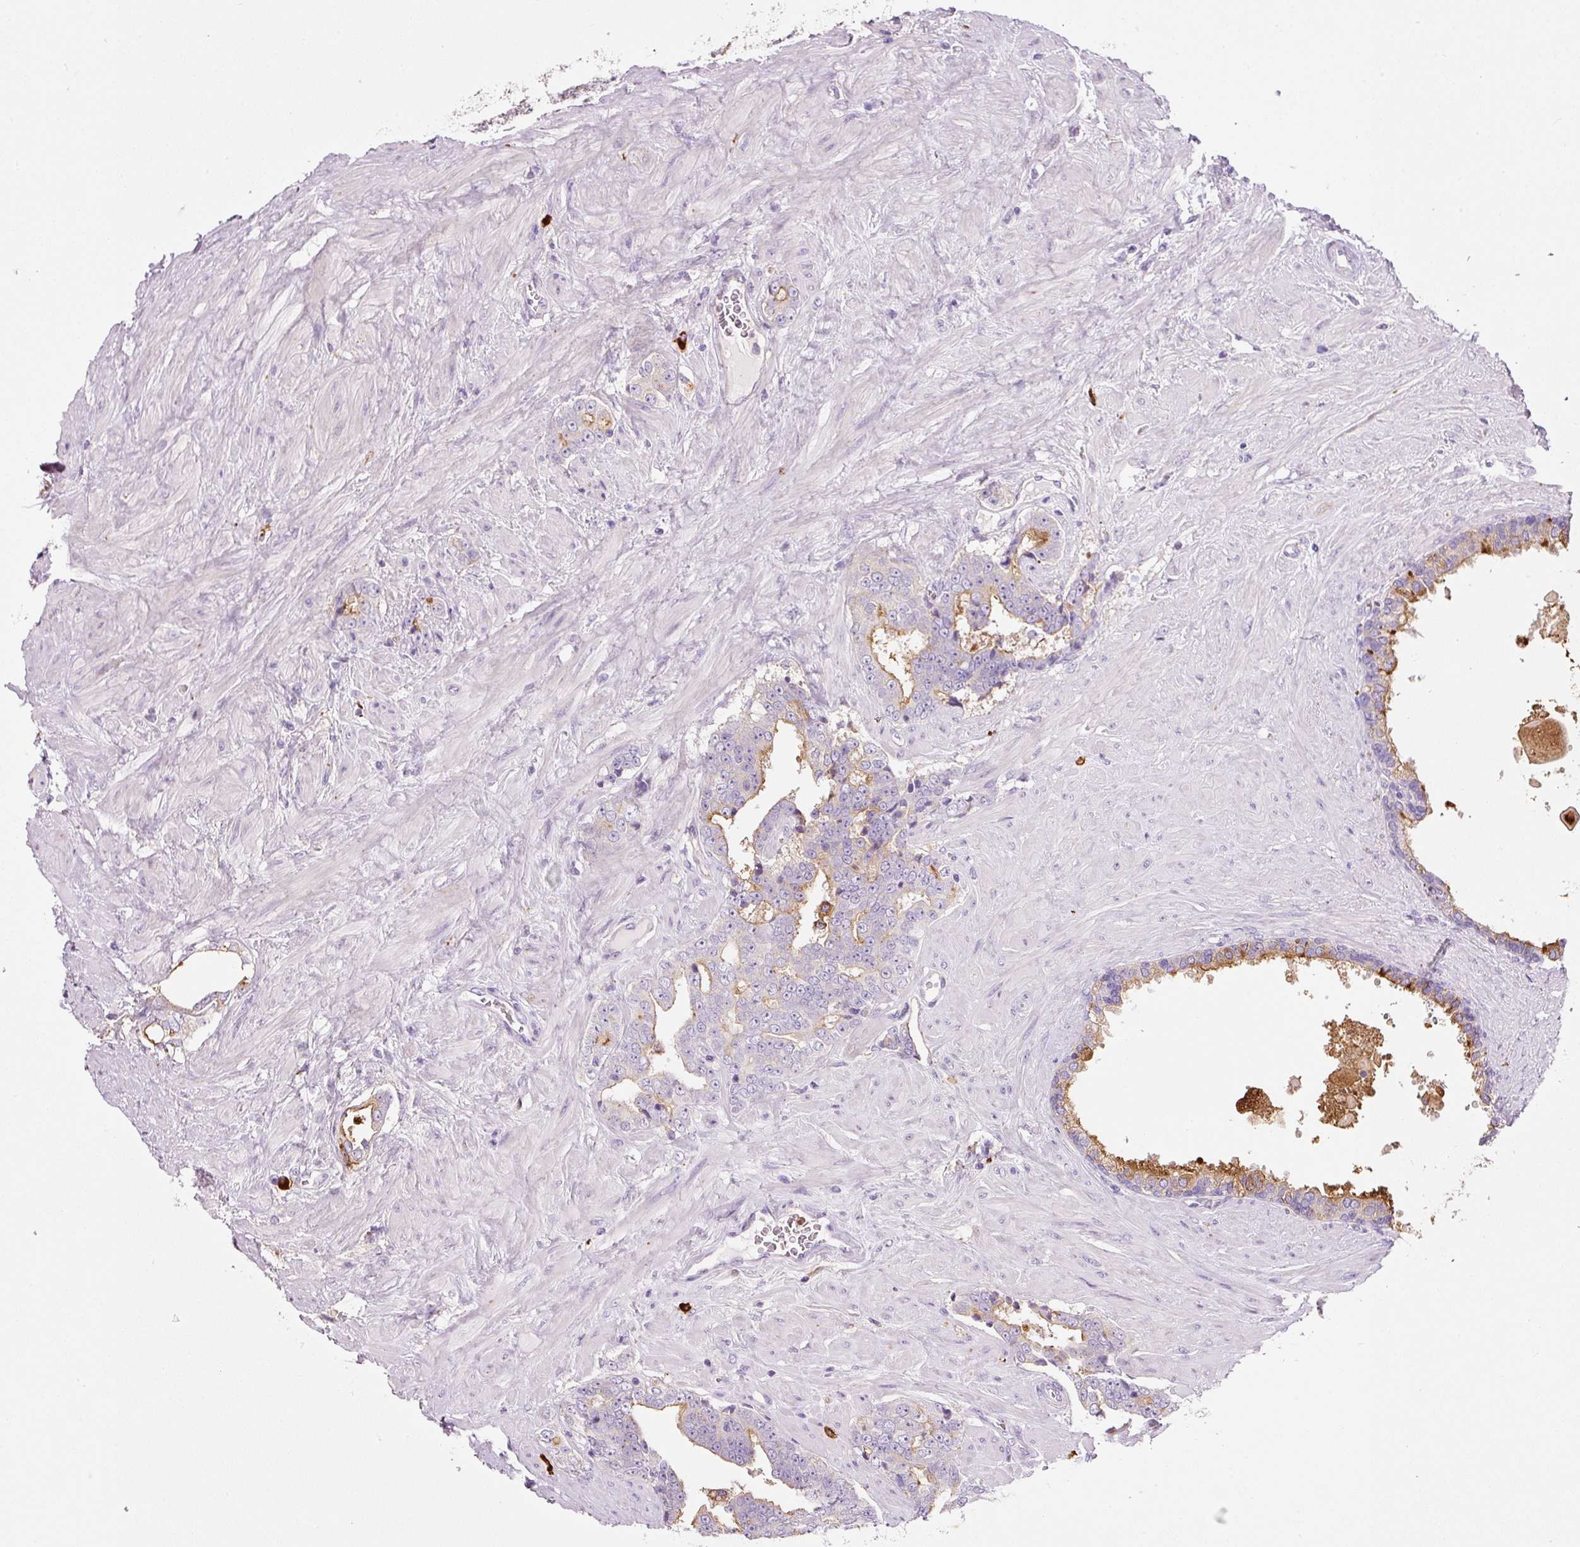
{"staining": {"intensity": "moderate", "quantity": "<25%", "location": "cytoplasmic/membranous"}, "tissue": "prostate cancer", "cell_type": "Tumor cells", "image_type": "cancer", "snomed": [{"axis": "morphology", "description": "Adenocarcinoma, High grade"}, {"axis": "topography", "description": "Prostate"}], "caption": "Human prostate high-grade adenocarcinoma stained for a protein (brown) demonstrates moderate cytoplasmic/membranous positive staining in about <25% of tumor cells.", "gene": "TMC8", "patient": {"sex": "male", "age": 67}}